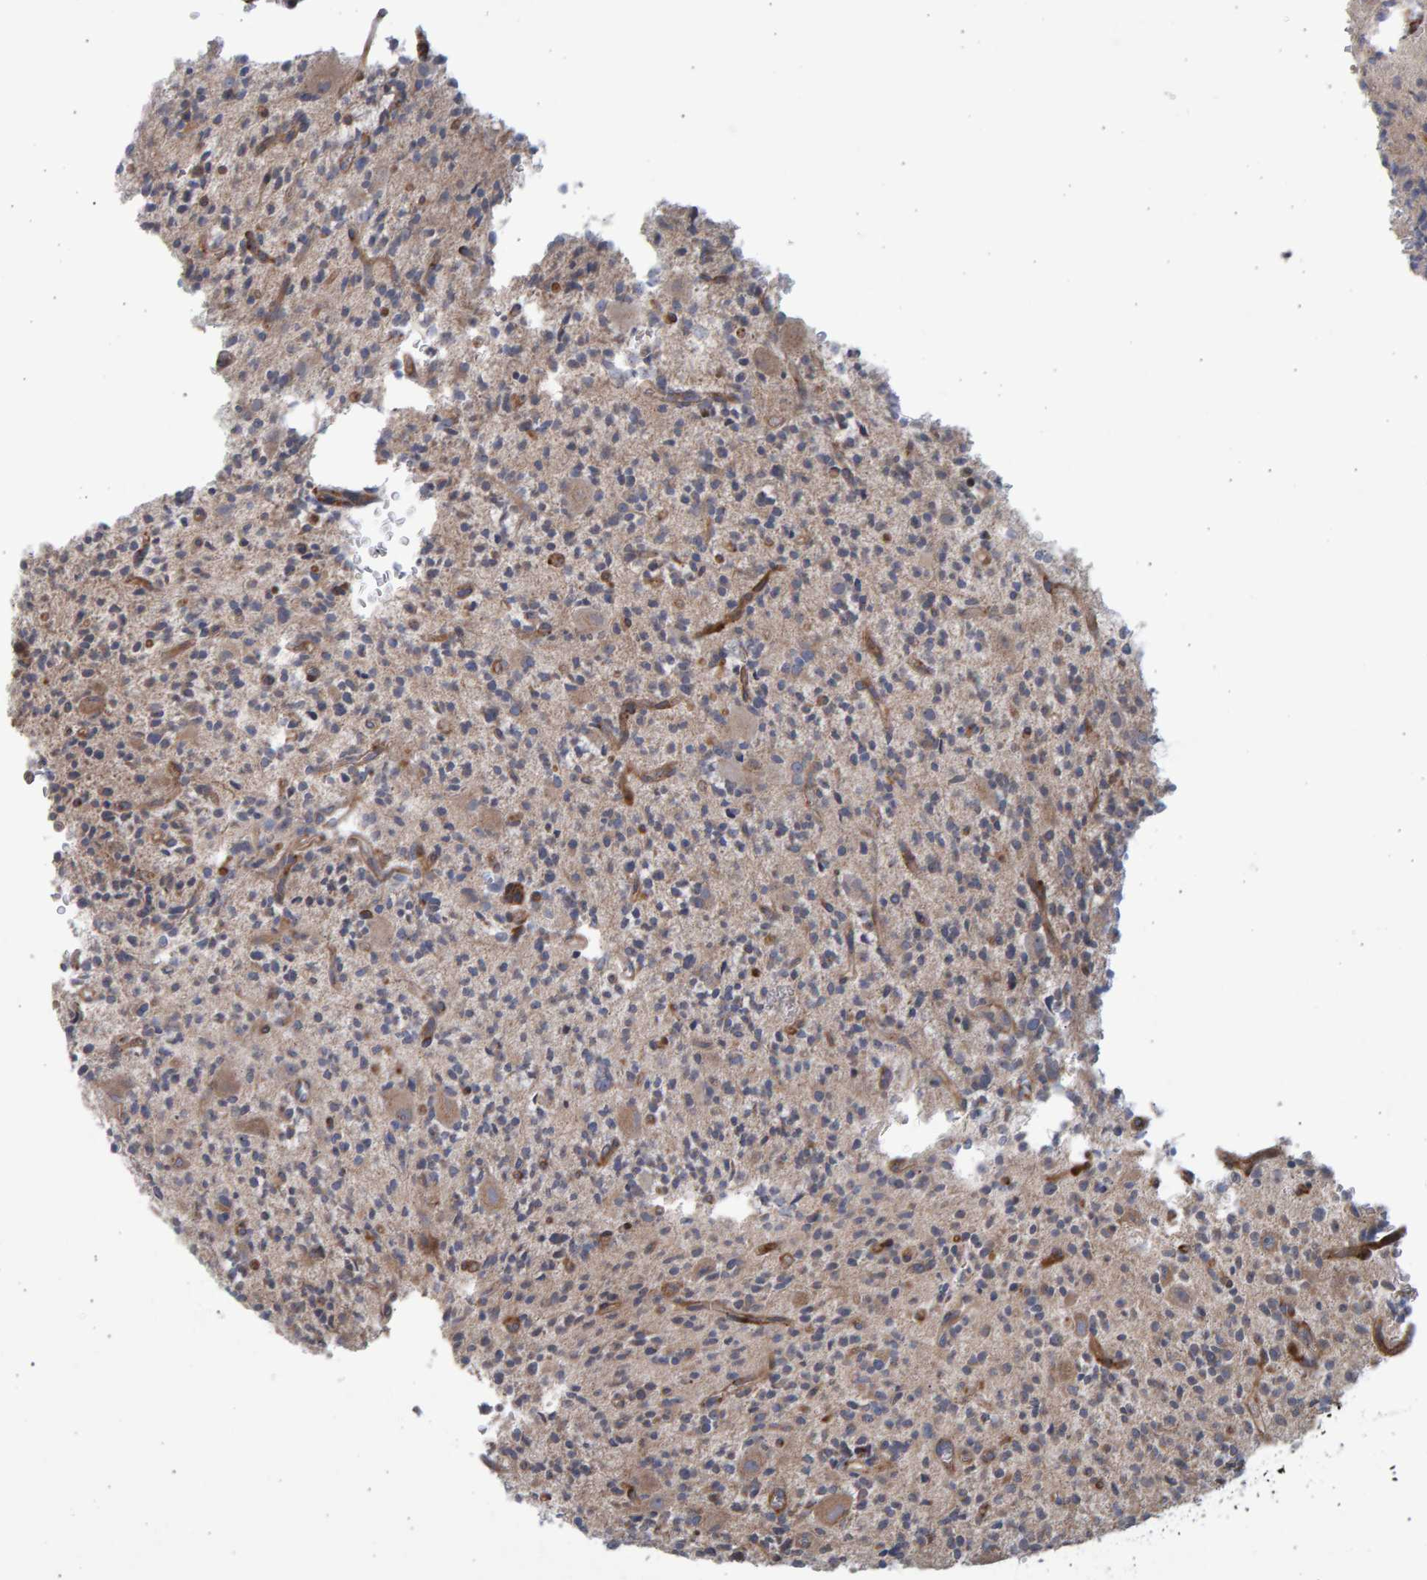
{"staining": {"intensity": "weak", "quantity": "25%-75%", "location": "cytoplasmic/membranous"}, "tissue": "glioma", "cell_type": "Tumor cells", "image_type": "cancer", "snomed": [{"axis": "morphology", "description": "Glioma, malignant, High grade"}, {"axis": "topography", "description": "Brain"}], "caption": "Immunohistochemical staining of glioma demonstrates low levels of weak cytoplasmic/membranous positivity in approximately 25%-75% of tumor cells.", "gene": "LRBA", "patient": {"sex": "male", "age": 34}}